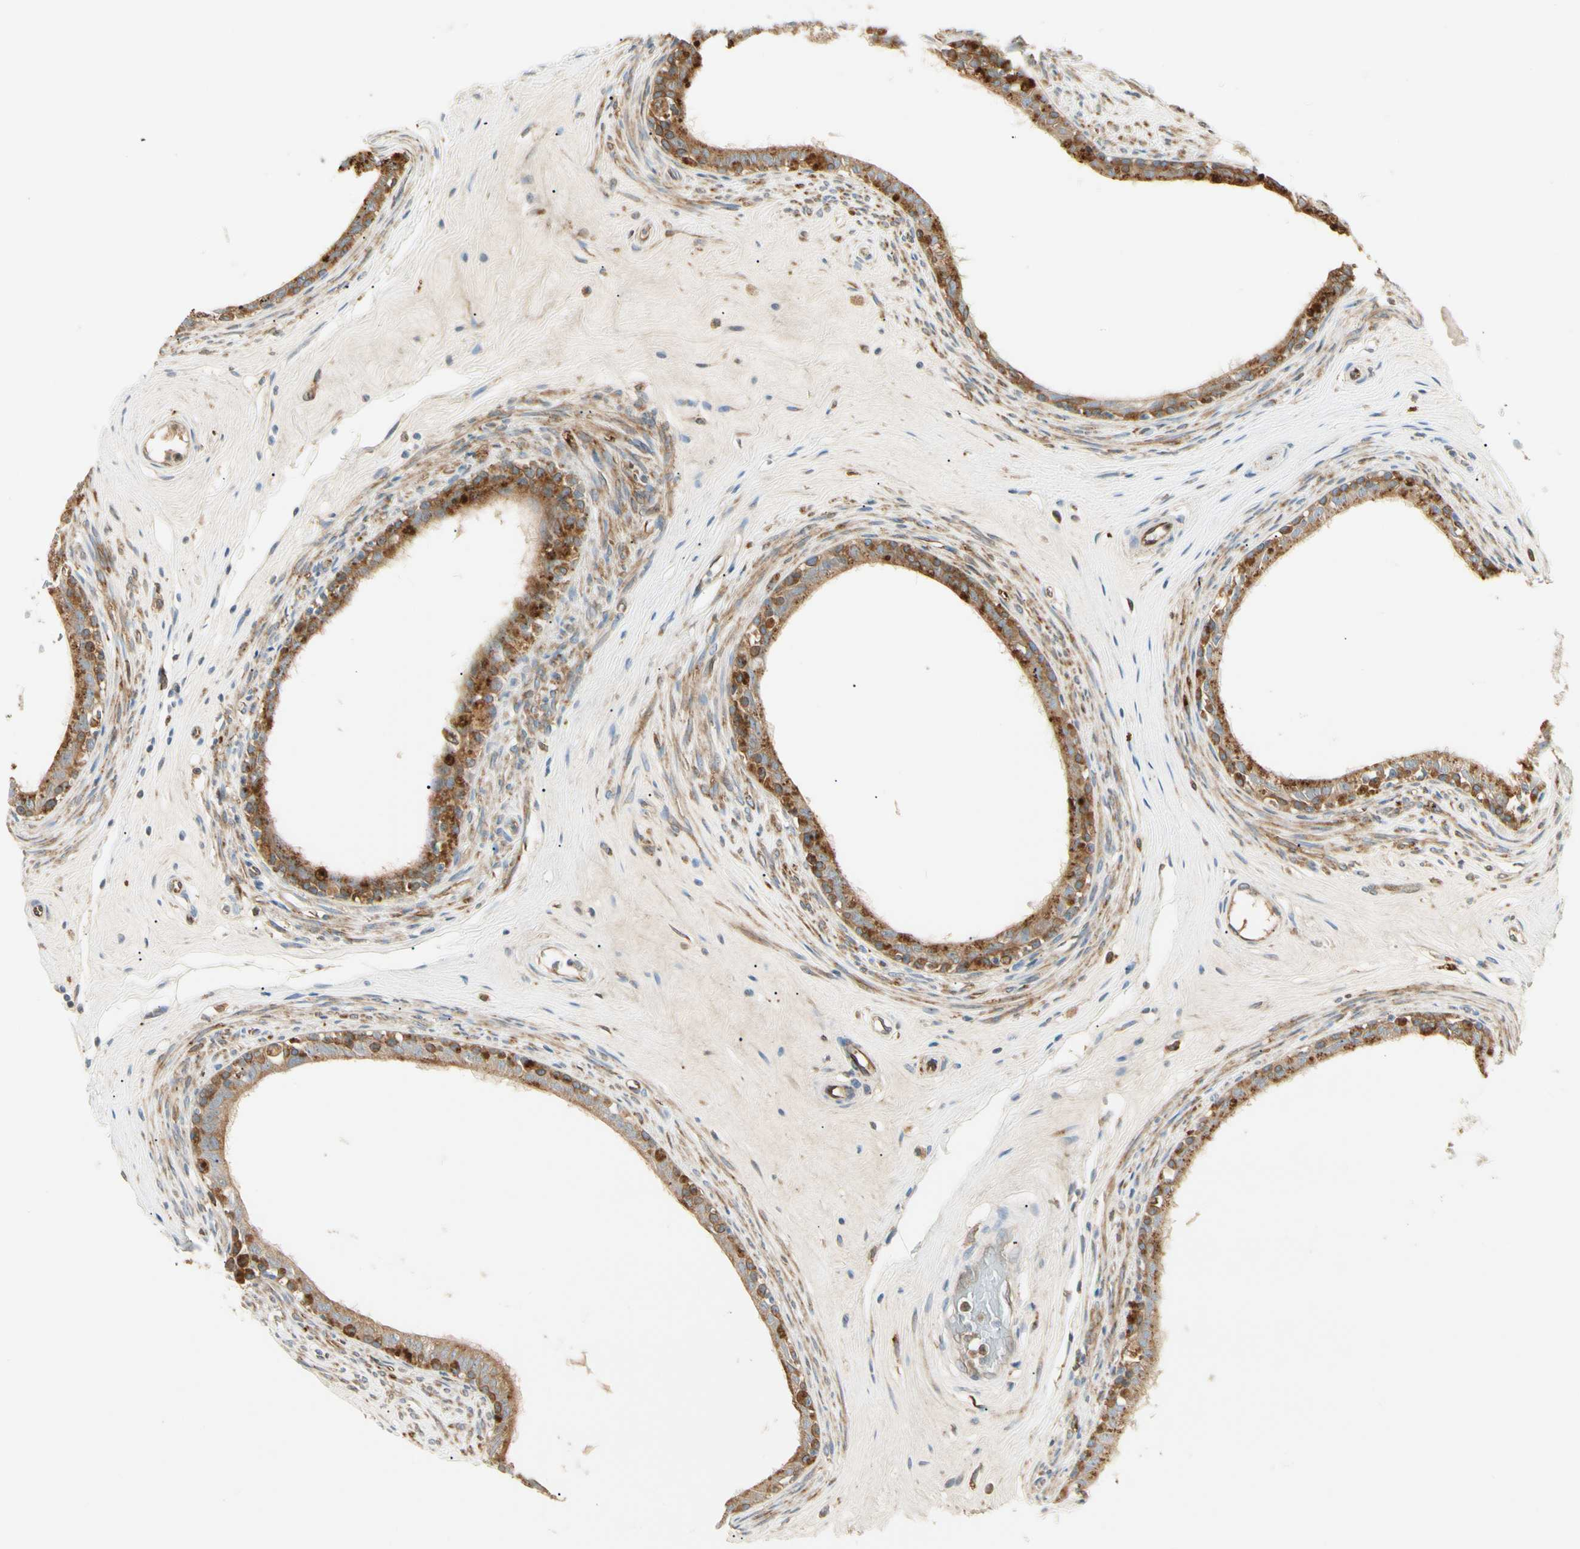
{"staining": {"intensity": "strong", "quantity": "25%-75%", "location": "cytoplasmic/membranous"}, "tissue": "epididymis", "cell_type": "Glandular cells", "image_type": "normal", "snomed": [{"axis": "morphology", "description": "Normal tissue, NOS"}, {"axis": "morphology", "description": "Inflammation, NOS"}, {"axis": "topography", "description": "Epididymis"}], "caption": "Brown immunohistochemical staining in benign epididymis reveals strong cytoplasmic/membranous positivity in approximately 25%-75% of glandular cells.", "gene": "LPCAT2", "patient": {"sex": "male", "age": 84}}